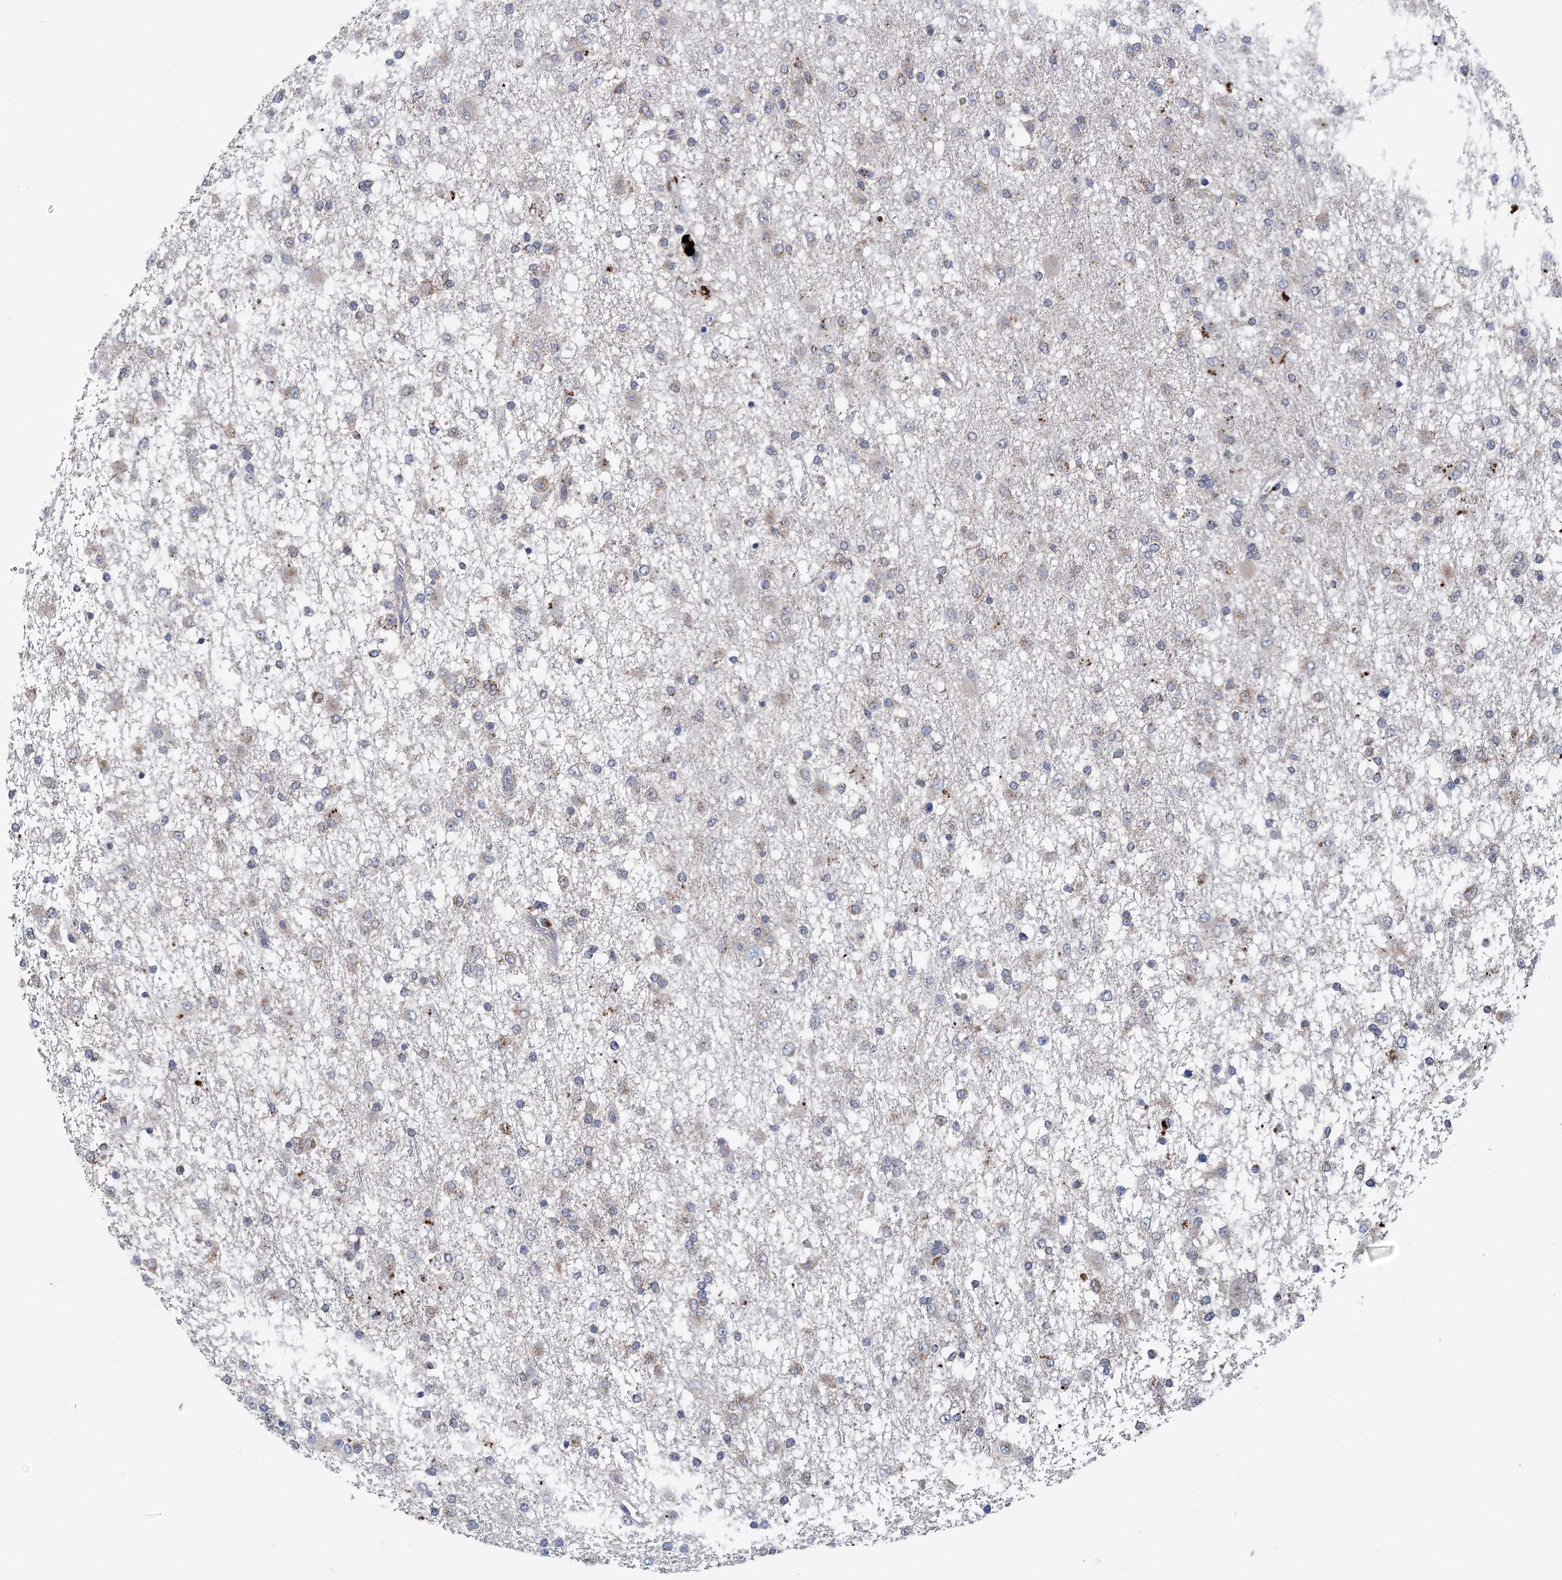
{"staining": {"intensity": "weak", "quantity": "25%-75%", "location": "cytoplasmic/membranous"}, "tissue": "glioma", "cell_type": "Tumor cells", "image_type": "cancer", "snomed": [{"axis": "morphology", "description": "Glioma, malignant, Low grade"}, {"axis": "topography", "description": "Brain"}], "caption": "A brown stain shows weak cytoplasmic/membranous staining of a protein in human glioma tumor cells.", "gene": "COPE", "patient": {"sex": "male", "age": 65}}